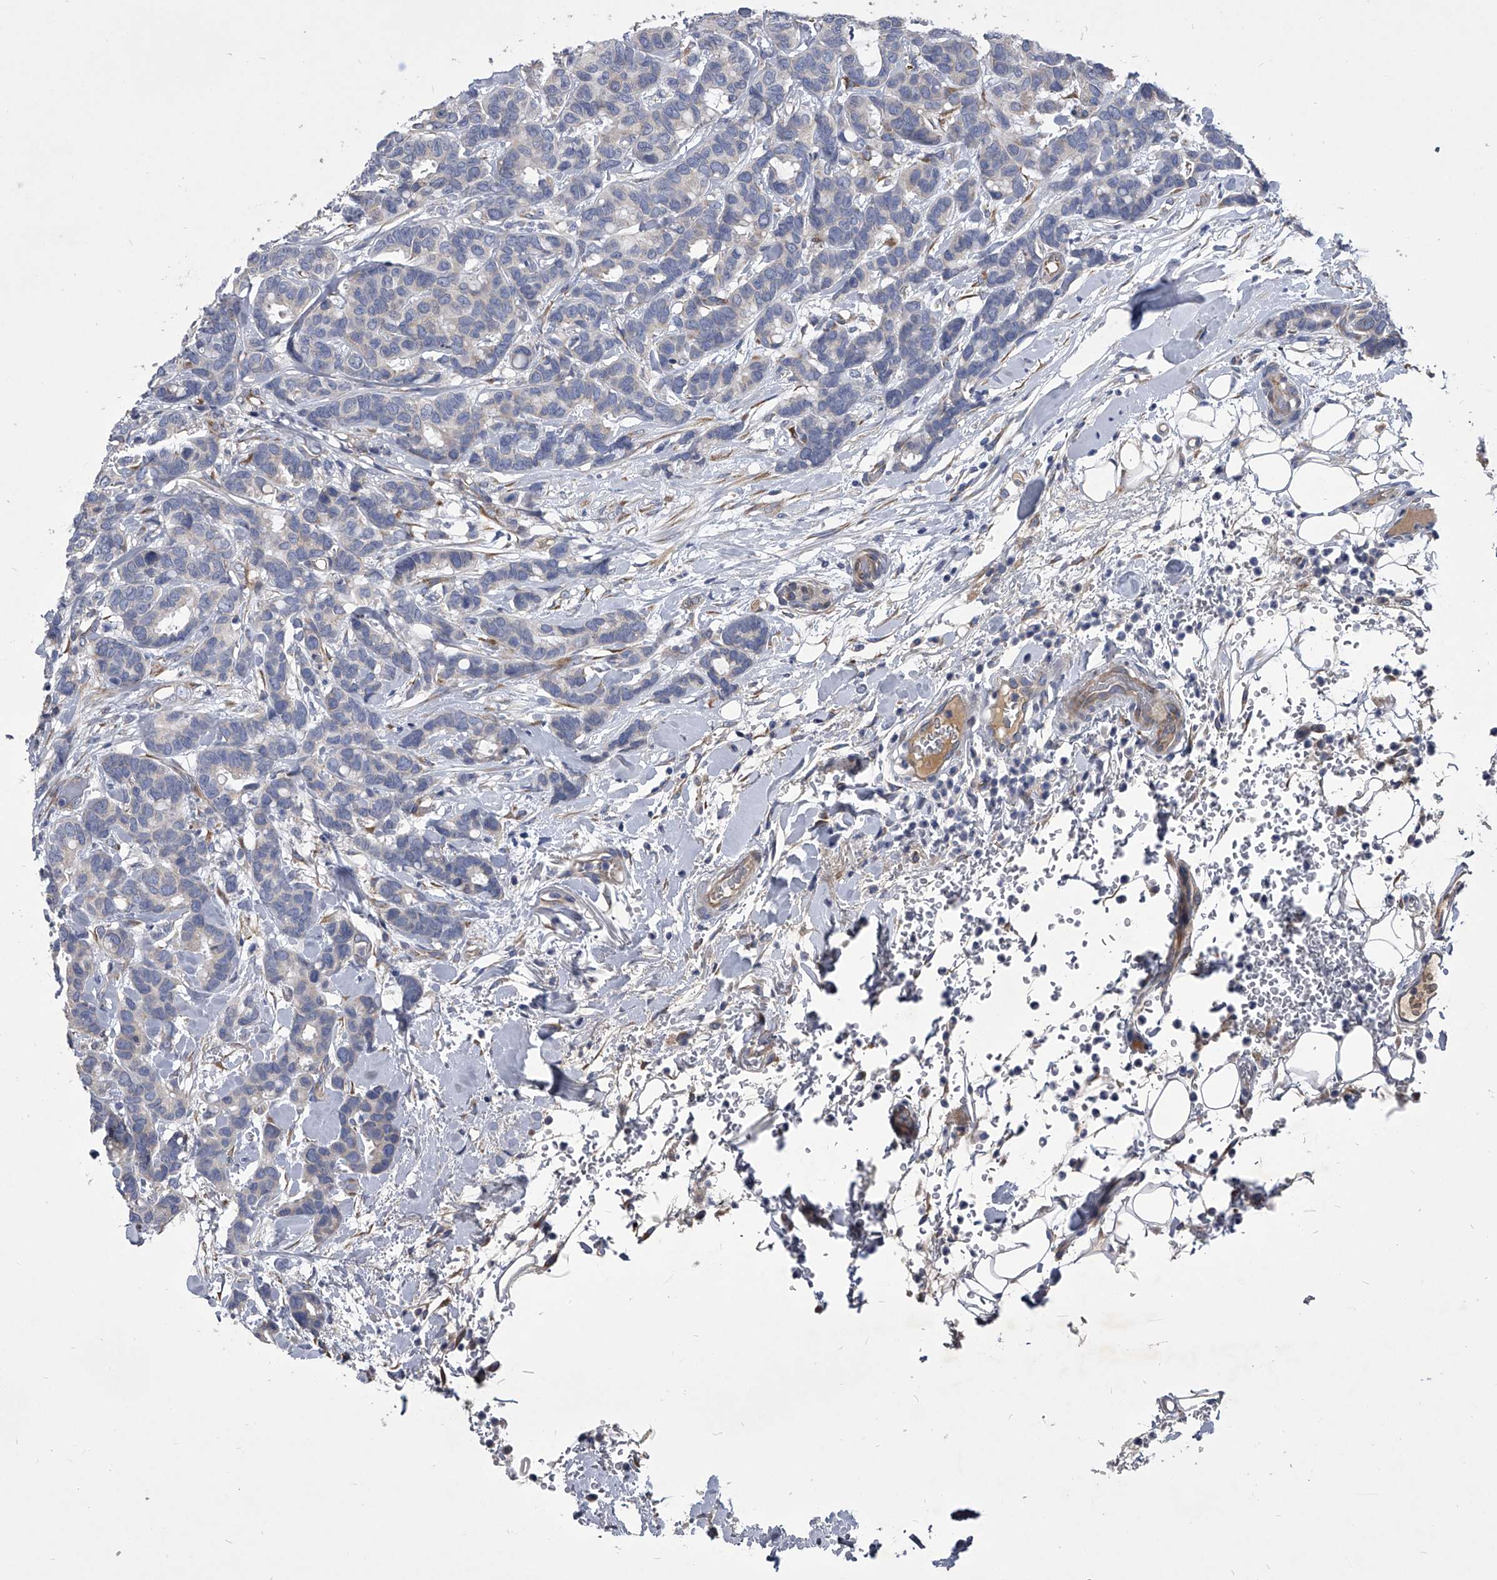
{"staining": {"intensity": "negative", "quantity": "none", "location": "none"}, "tissue": "breast cancer", "cell_type": "Tumor cells", "image_type": "cancer", "snomed": [{"axis": "morphology", "description": "Duct carcinoma"}, {"axis": "topography", "description": "Breast"}], "caption": "Immunohistochemistry of human breast cancer (intraductal carcinoma) reveals no positivity in tumor cells.", "gene": "CCR4", "patient": {"sex": "female", "age": 87}}